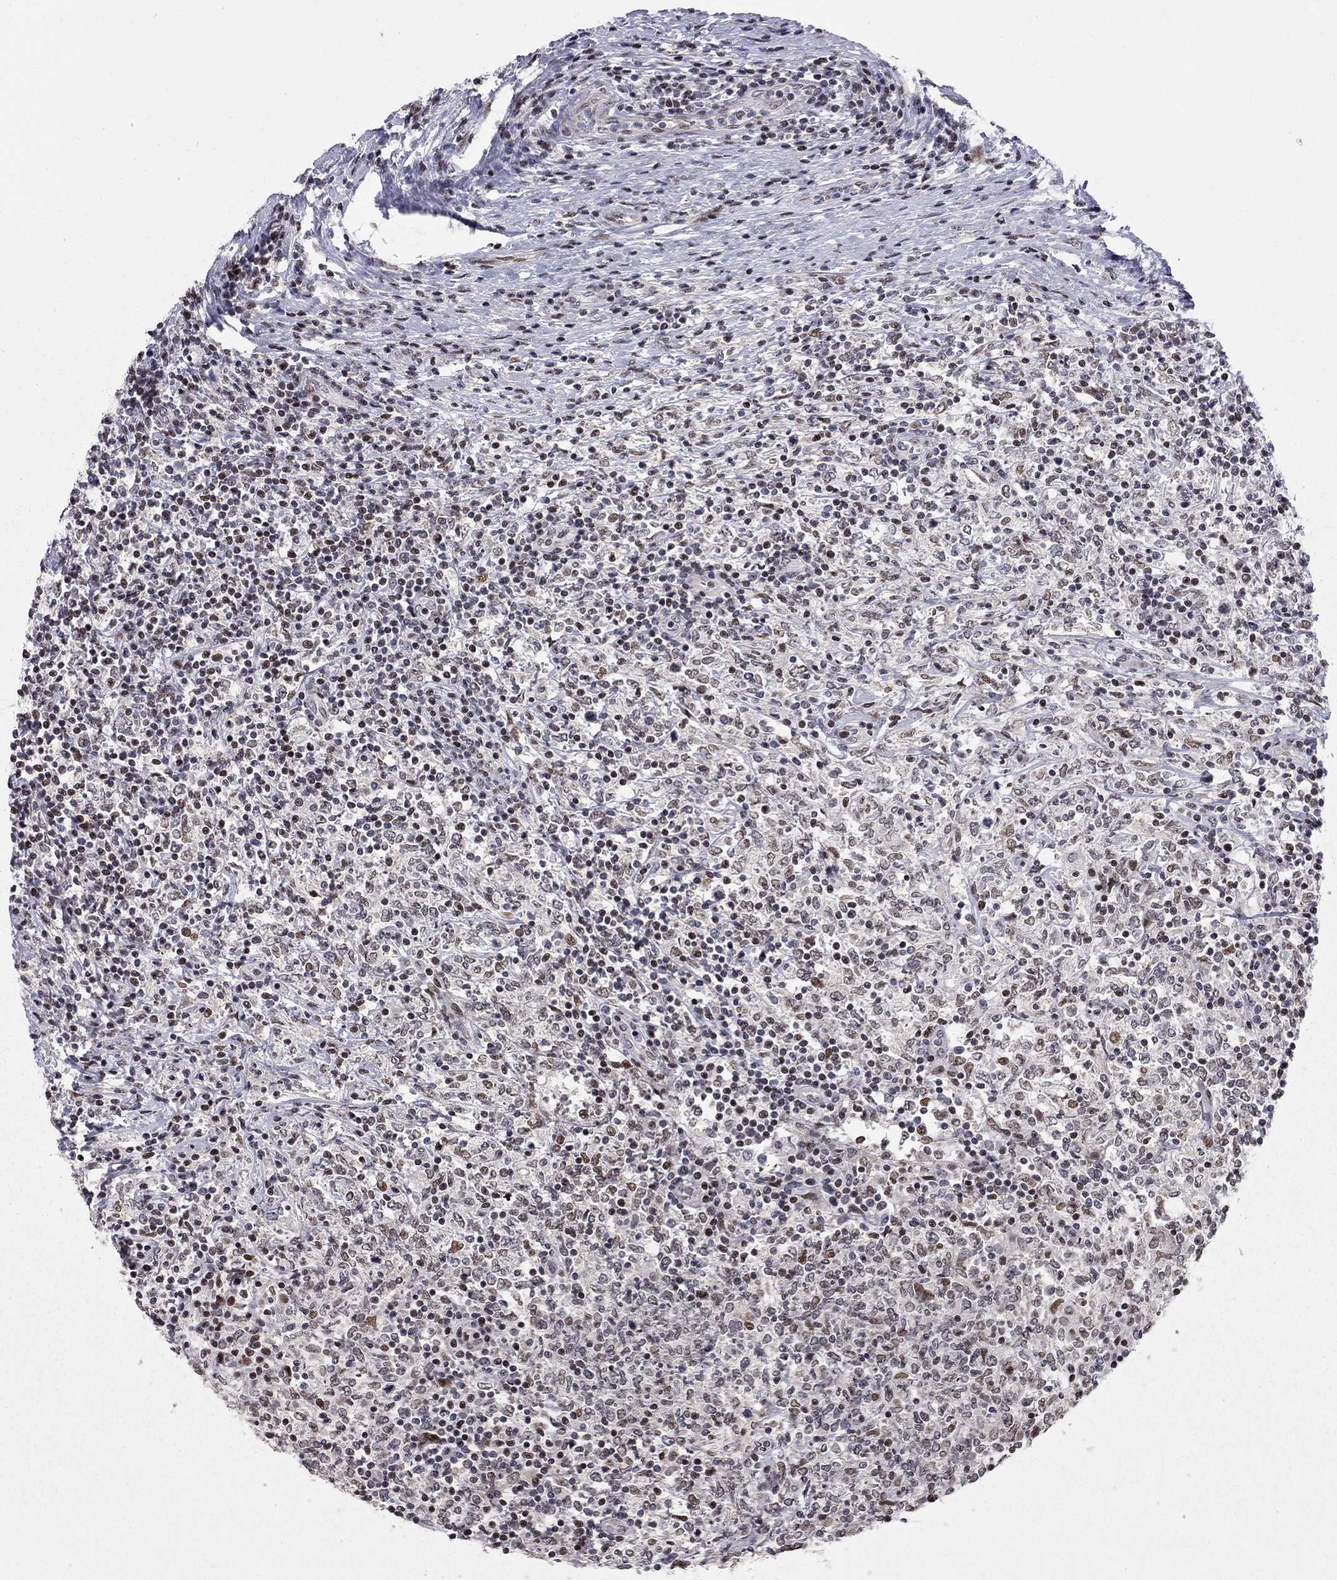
{"staining": {"intensity": "negative", "quantity": "none", "location": "none"}, "tissue": "lymphoma", "cell_type": "Tumor cells", "image_type": "cancer", "snomed": [{"axis": "morphology", "description": "Malignant lymphoma, non-Hodgkin's type, High grade"}, {"axis": "topography", "description": "Lymph node"}], "caption": "Human high-grade malignant lymphoma, non-Hodgkin's type stained for a protein using immunohistochemistry (IHC) shows no positivity in tumor cells.", "gene": "HDAC3", "patient": {"sex": "female", "age": 84}}